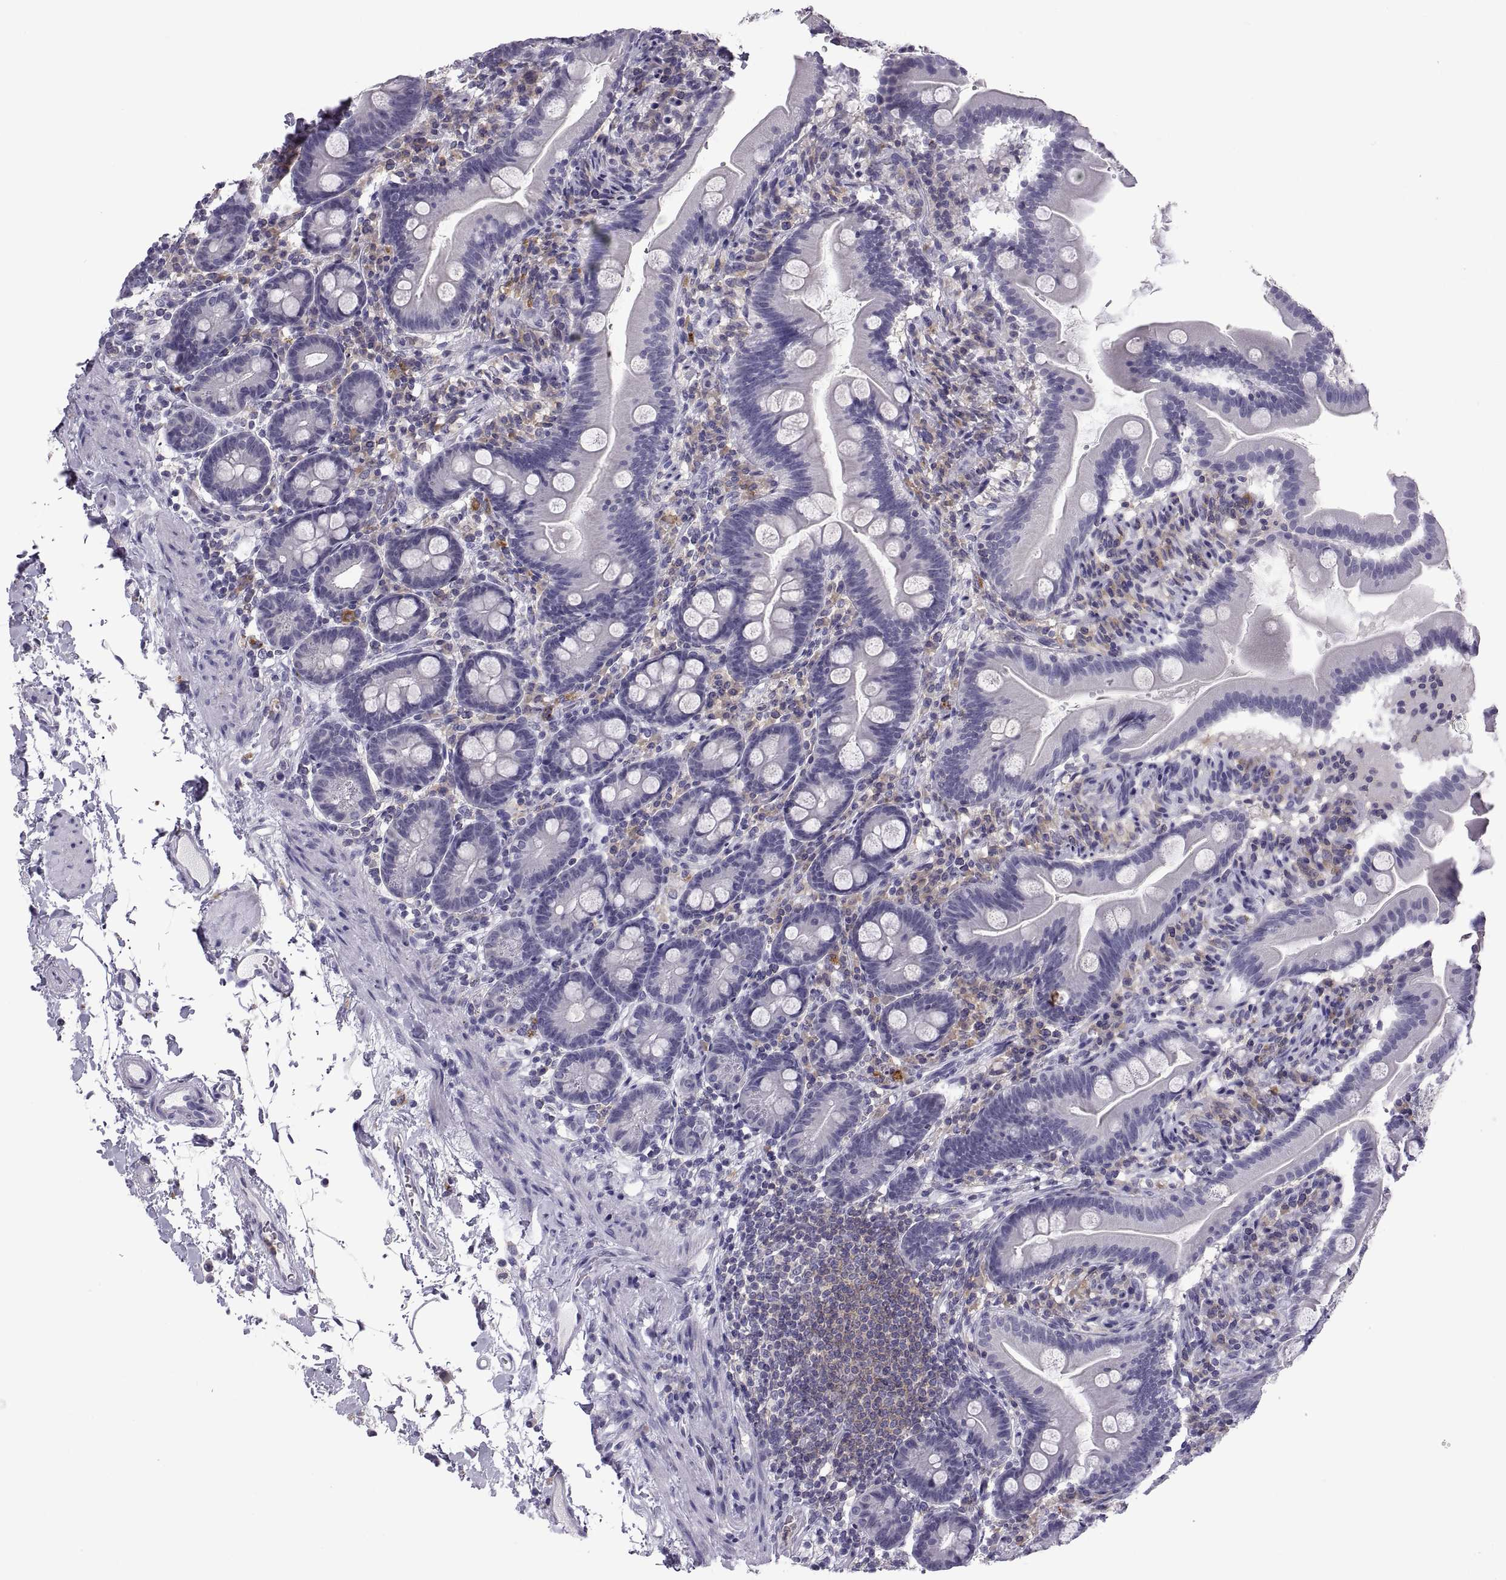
{"staining": {"intensity": "negative", "quantity": "none", "location": "none"}, "tissue": "small intestine", "cell_type": "Glandular cells", "image_type": "normal", "snomed": [{"axis": "morphology", "description": "Normal tissue, NOS"}, {"axis": "topography", "description": "Small intestine"}], "caption": "The IHC histopathology image has no significant positivity in glandular cells of small intestine.", "gene": "RGS19", "patient": {"sex": "female", "age": 44}}